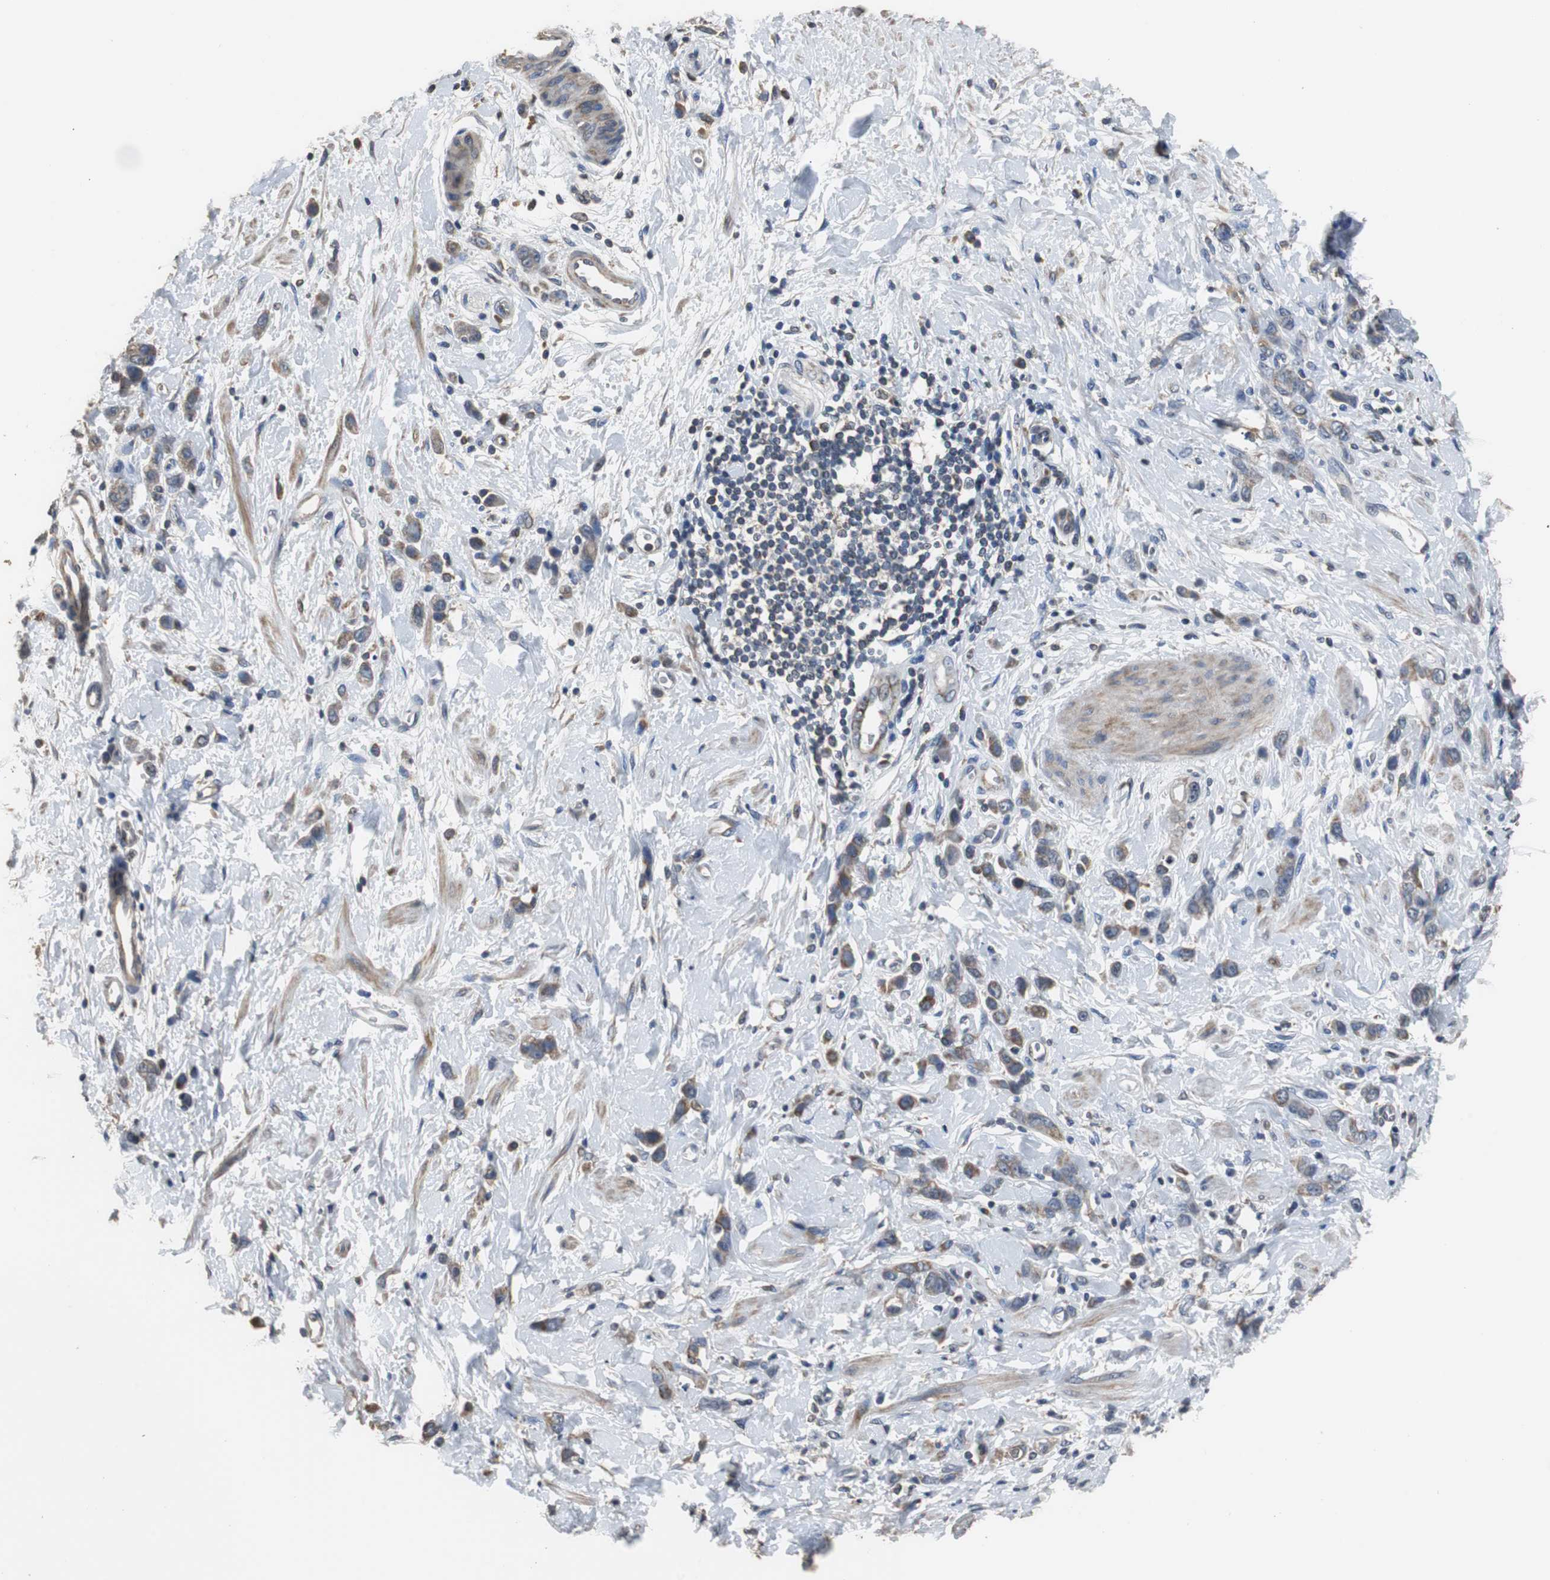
{"staining": {"intensity": "moderate", "quantity": "25%-75%", "location": "cytoplasmic/membranous"}, "tissue": "stomach cancer", "cell_type": "Tumor cells", "image_type": "cancer", "snomed": [{"axis": "morphology", "description": "Normal tissue, NOS"}, {"axis": "morphology", "description": "Adenocarcinoma, NOS"}, {"axis": "topography", "description": "Stomach"}], "caption": "This histopathology image reveals stomach adenocarcinoma stained with immunohistochemistry (IHC) to label a protein in brown. The cytoplasmic/membranous of tumor cells show moderate positivity for the protein. Nuclei are counter-stained blue.", "gene": "HMGCL", "patient": {"sex": "male", "age": 82}}